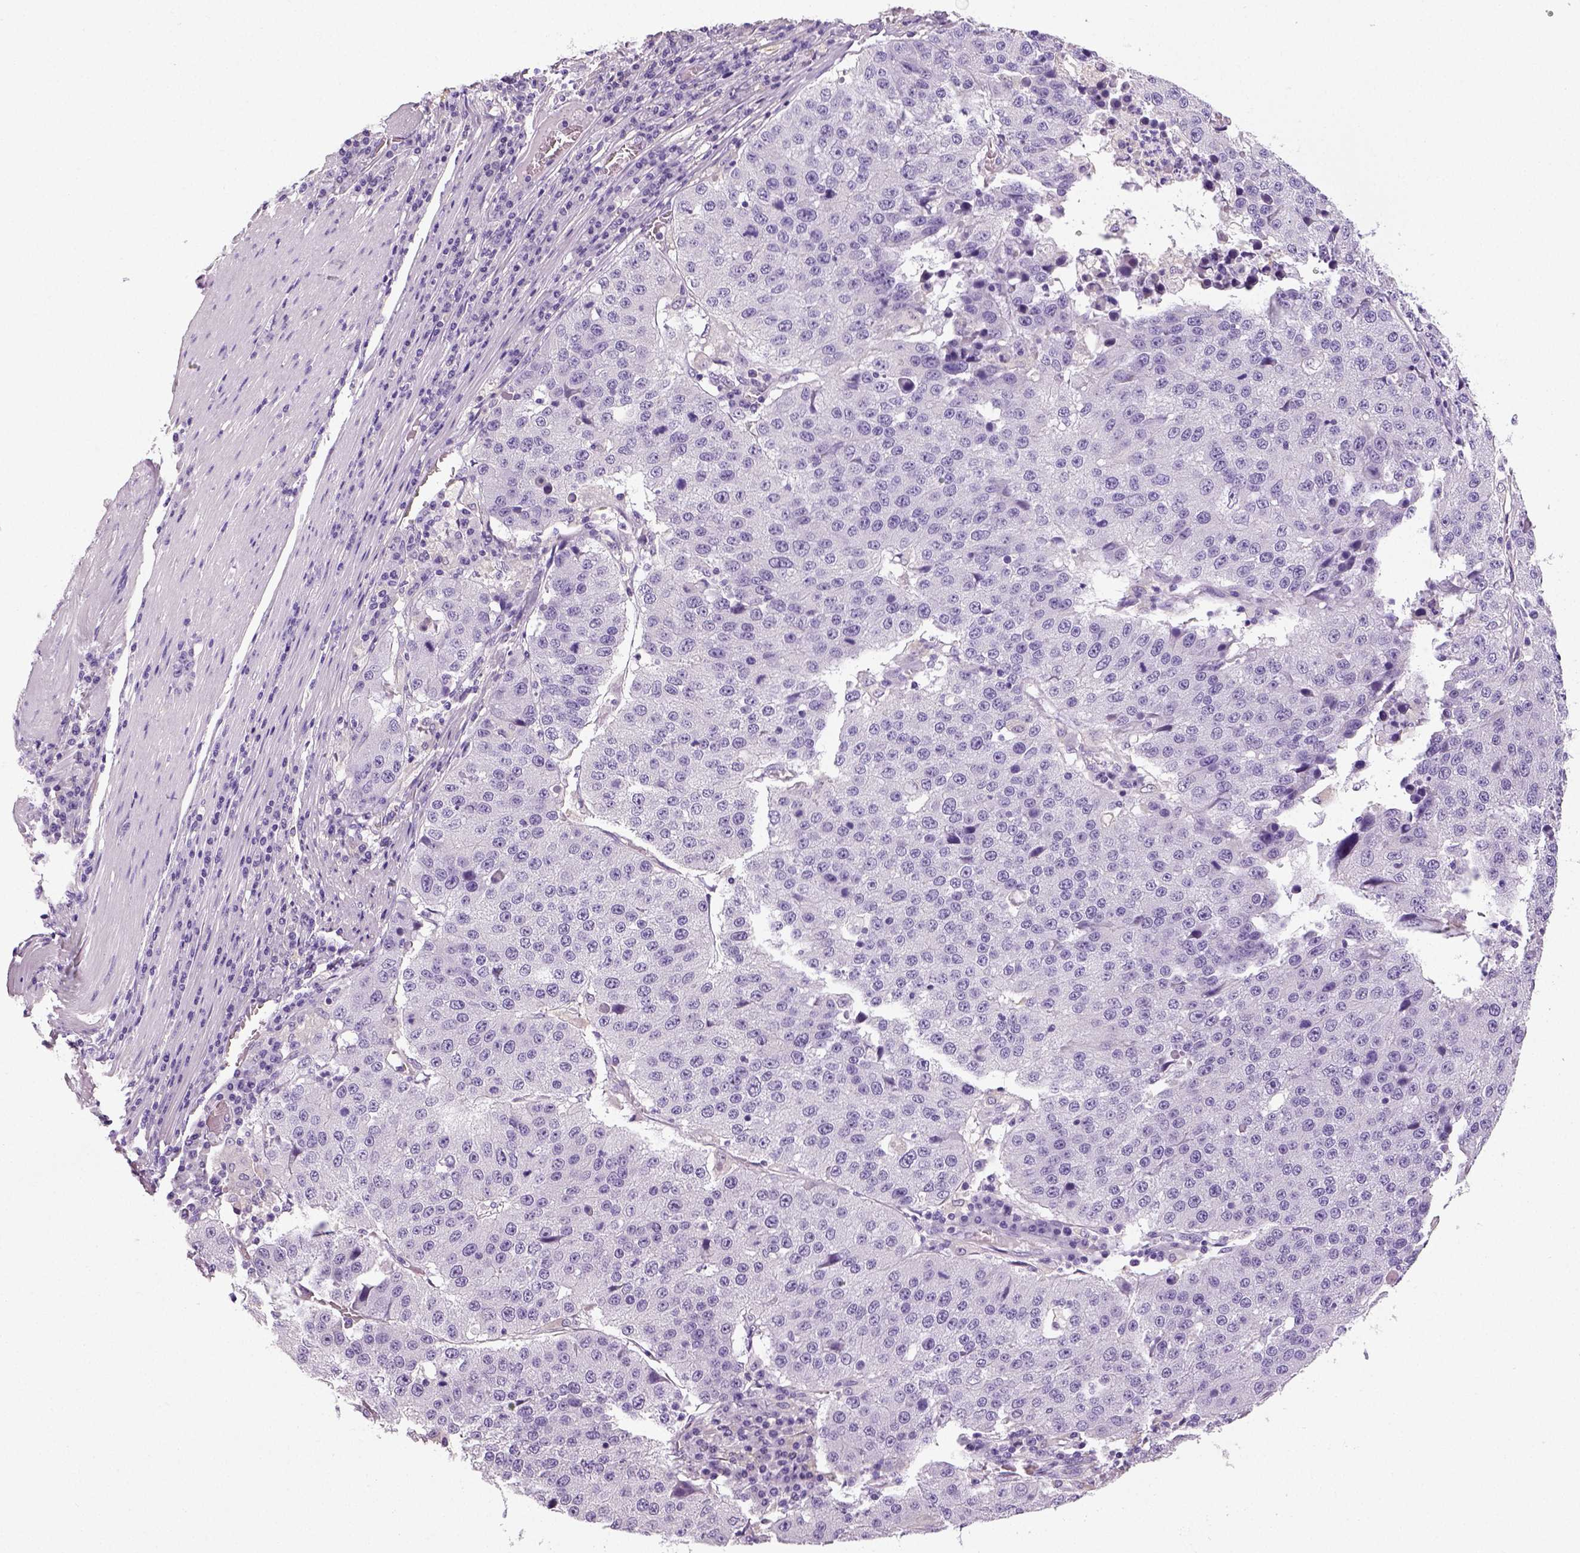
{"staining": {"intensity": "negative", "quantity": "none", "location": "none"}, "tissue": "stomach cancer", "cell_type": "Tumor cells", "image_type": "cancer", "snomed": [{"axis": "morphology", "description": "Adenocarcinoma, NOS"}, {"axis": "topography", "description": "Stomach"}], "caption": "Histopathology image shows no protein expression in tumor cells of stomach cancer tissue.", "gene": "NECAB2", "patient": {"sex": "male", "age": 71}}